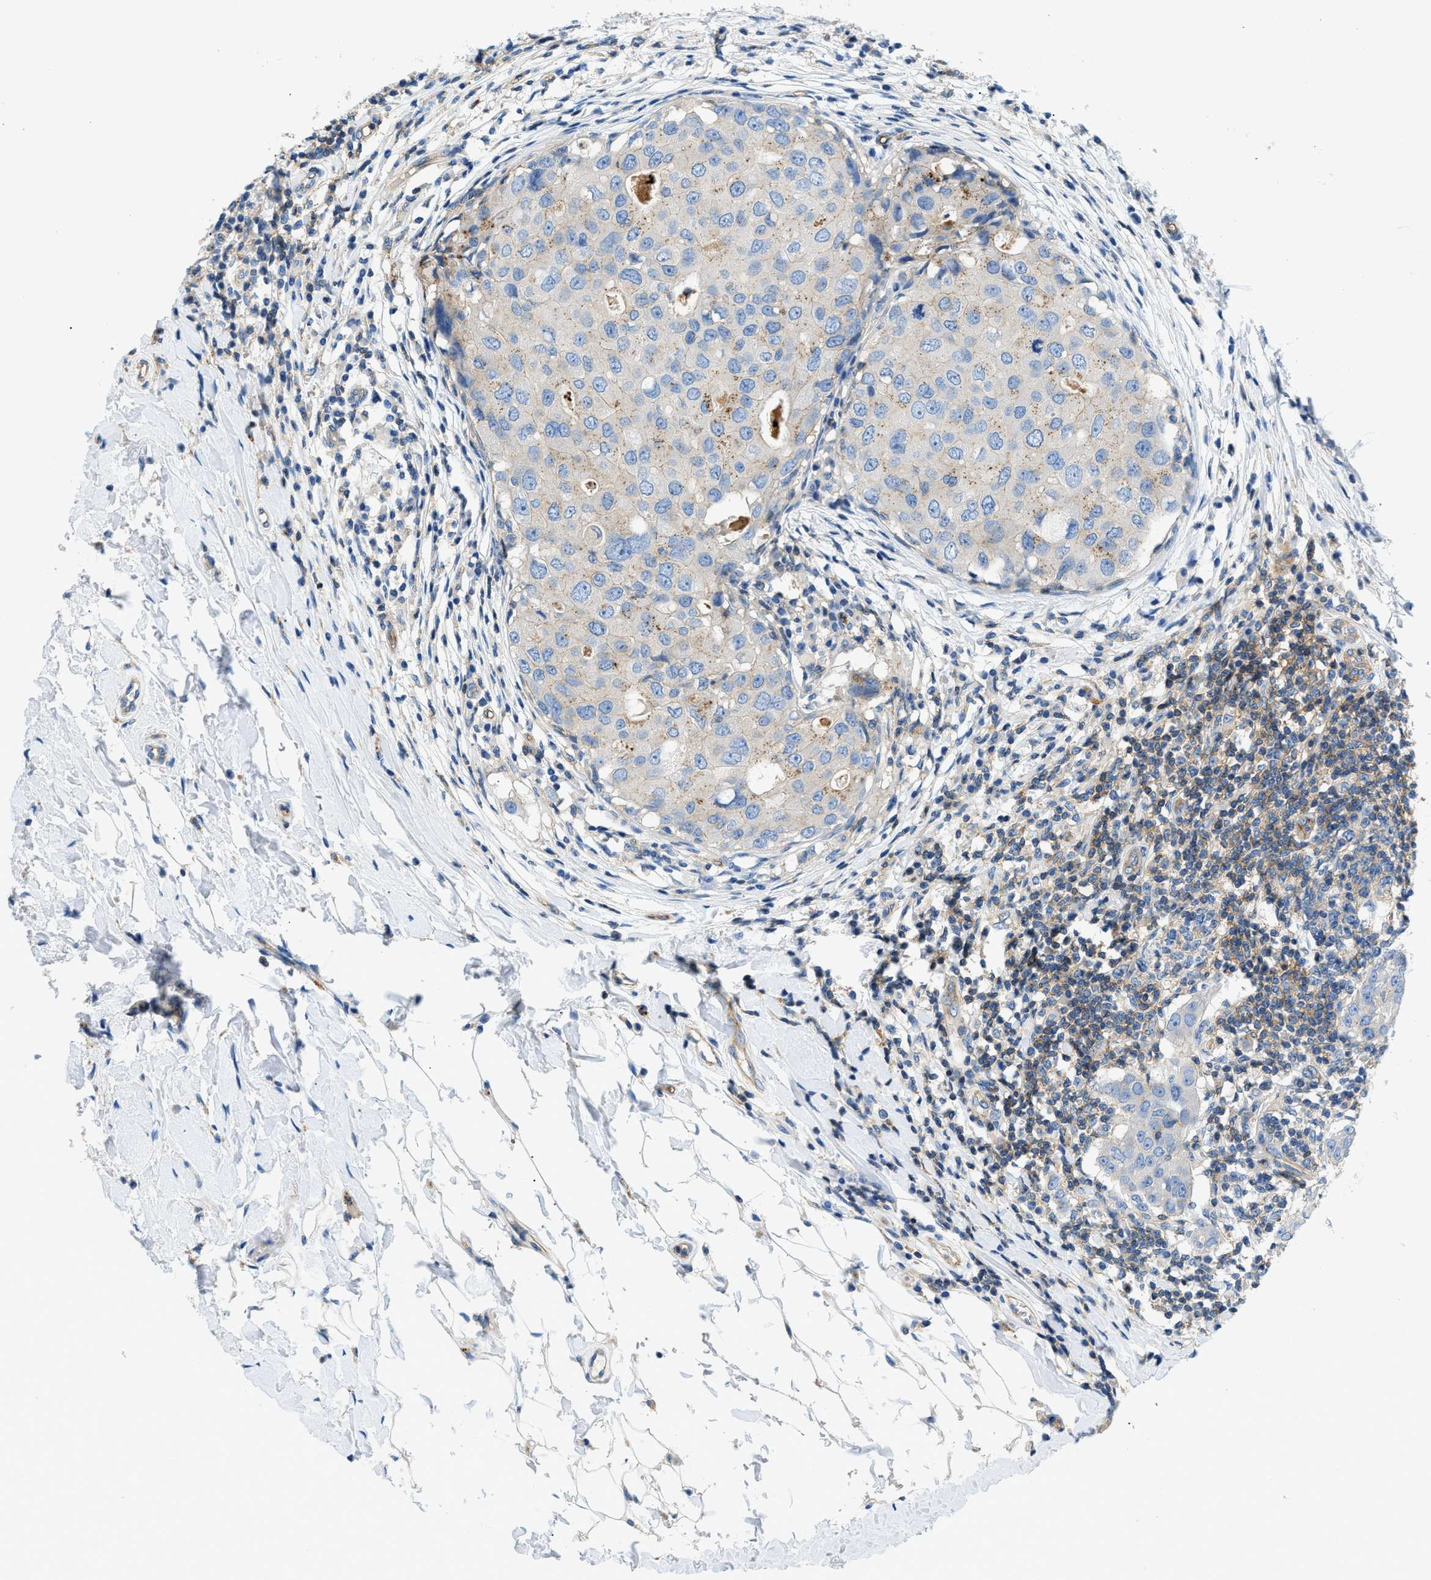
{"staining": {"intensity": "weak", "quantity": "<25%", "location": "cytoplasmic/membranous"}, "tissue": "breast cancer", "cell_type": "Tumor cells", "image_type": "cancer", "snomed": [{"axis": "morphology", "description": "Duct carcinoma"}, {"axis": "topography", "description": "Breast"}], "caption": "A photomicrograph of human breast cancer (intraductal carcinoma) is negative for staining in tumor cells.", "gene": "ORAI1", "patient": {"sex": "female", "age": 27}}